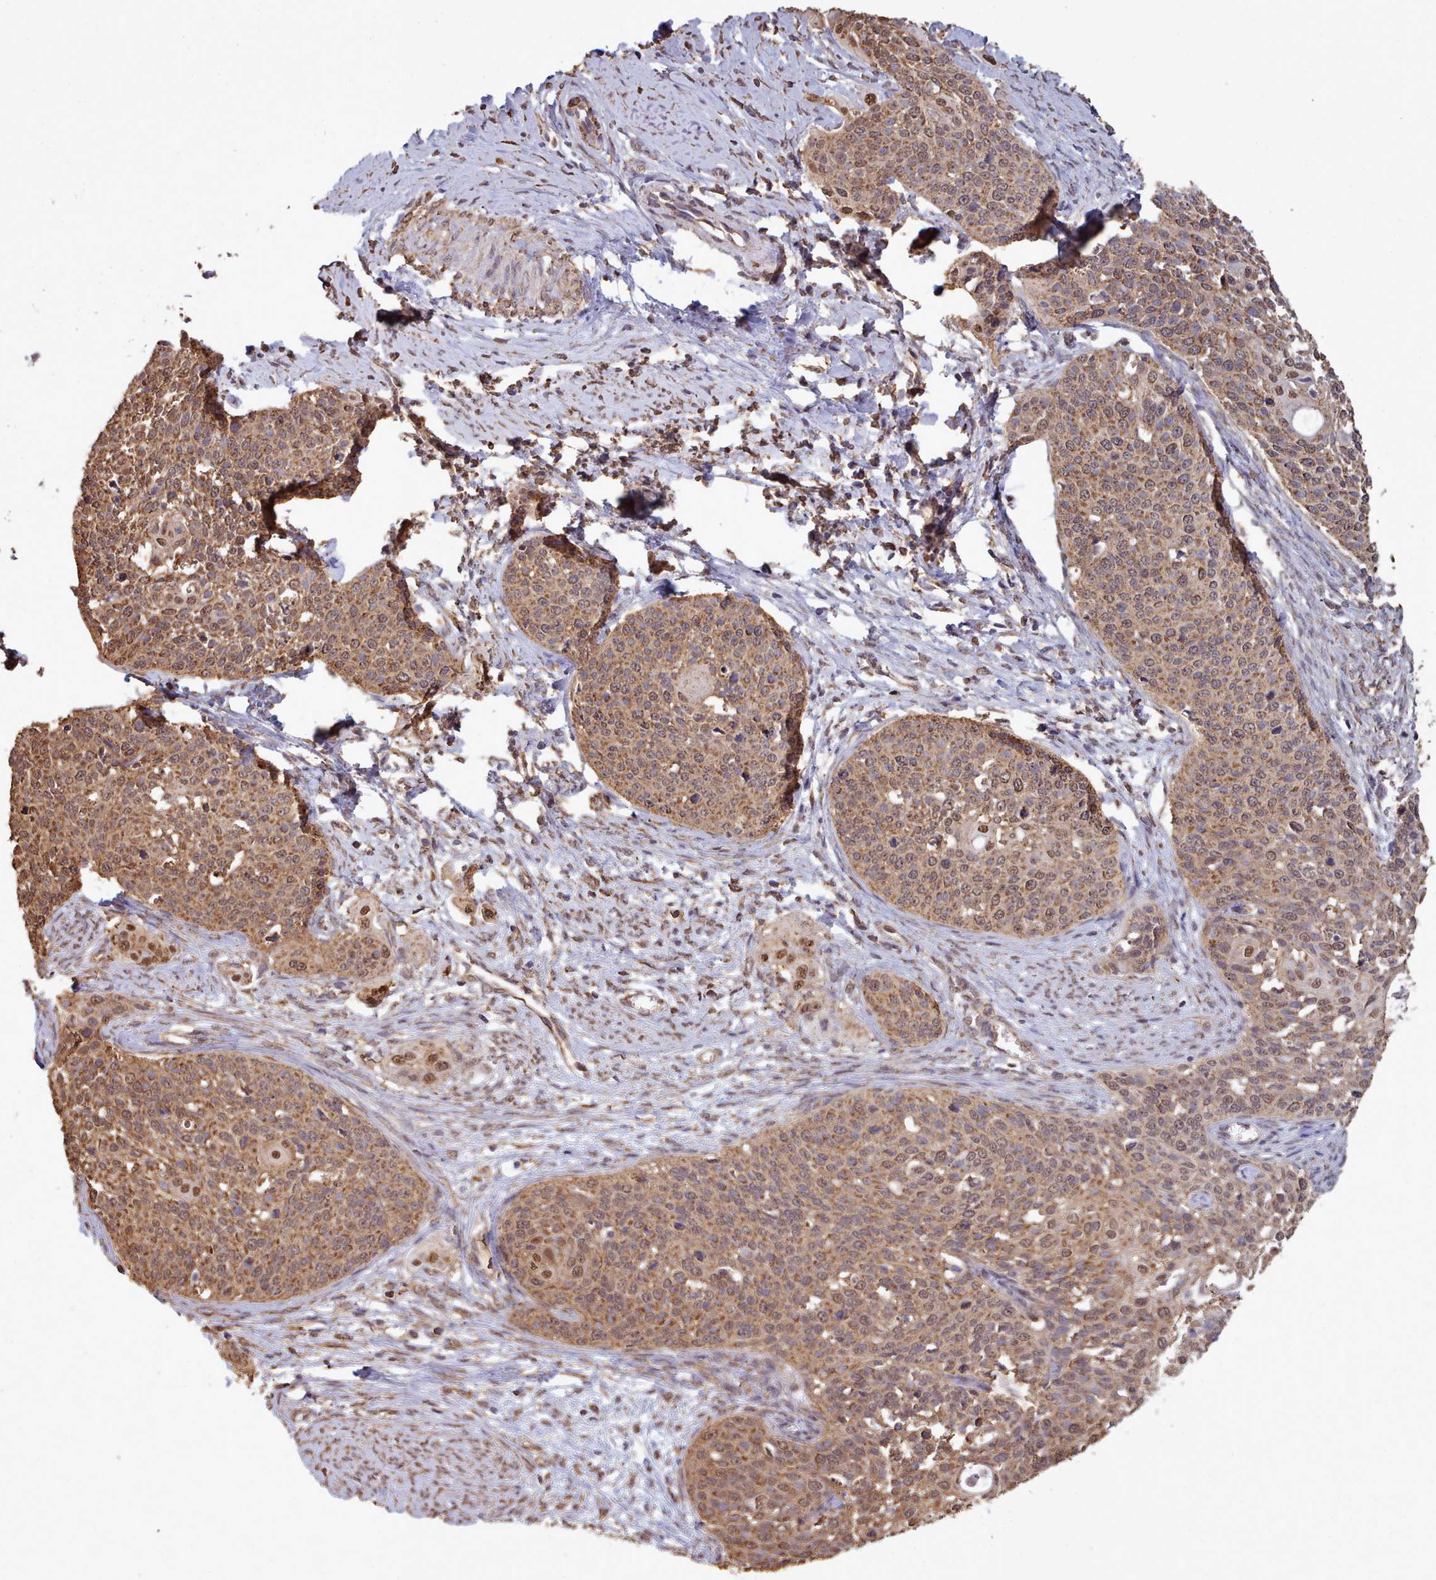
{"staining": {"intensity": "moderate", "quantity": ">75%", "location": "cytoplasmic/membranous,nuclear"}, "tissue": "cervical cancer", "cell_type": "Tumor cells", "image_type": "cancer", "snomed": [{"axis": "morphology", "description": "Squamous cell carcinoma, NOS"}, {"axis": "topography", "description": "Cervix"}], "caption": "This photomicrograph displays immunohistochemistry staining of human squamous cell carcinoma (cervical), with medium moderate cytoplasmic/membranous and nuclear expression in approximately >75% of tumor cells.", "gene": "METRN", "patient": {"sex": "female", "age": 44}}